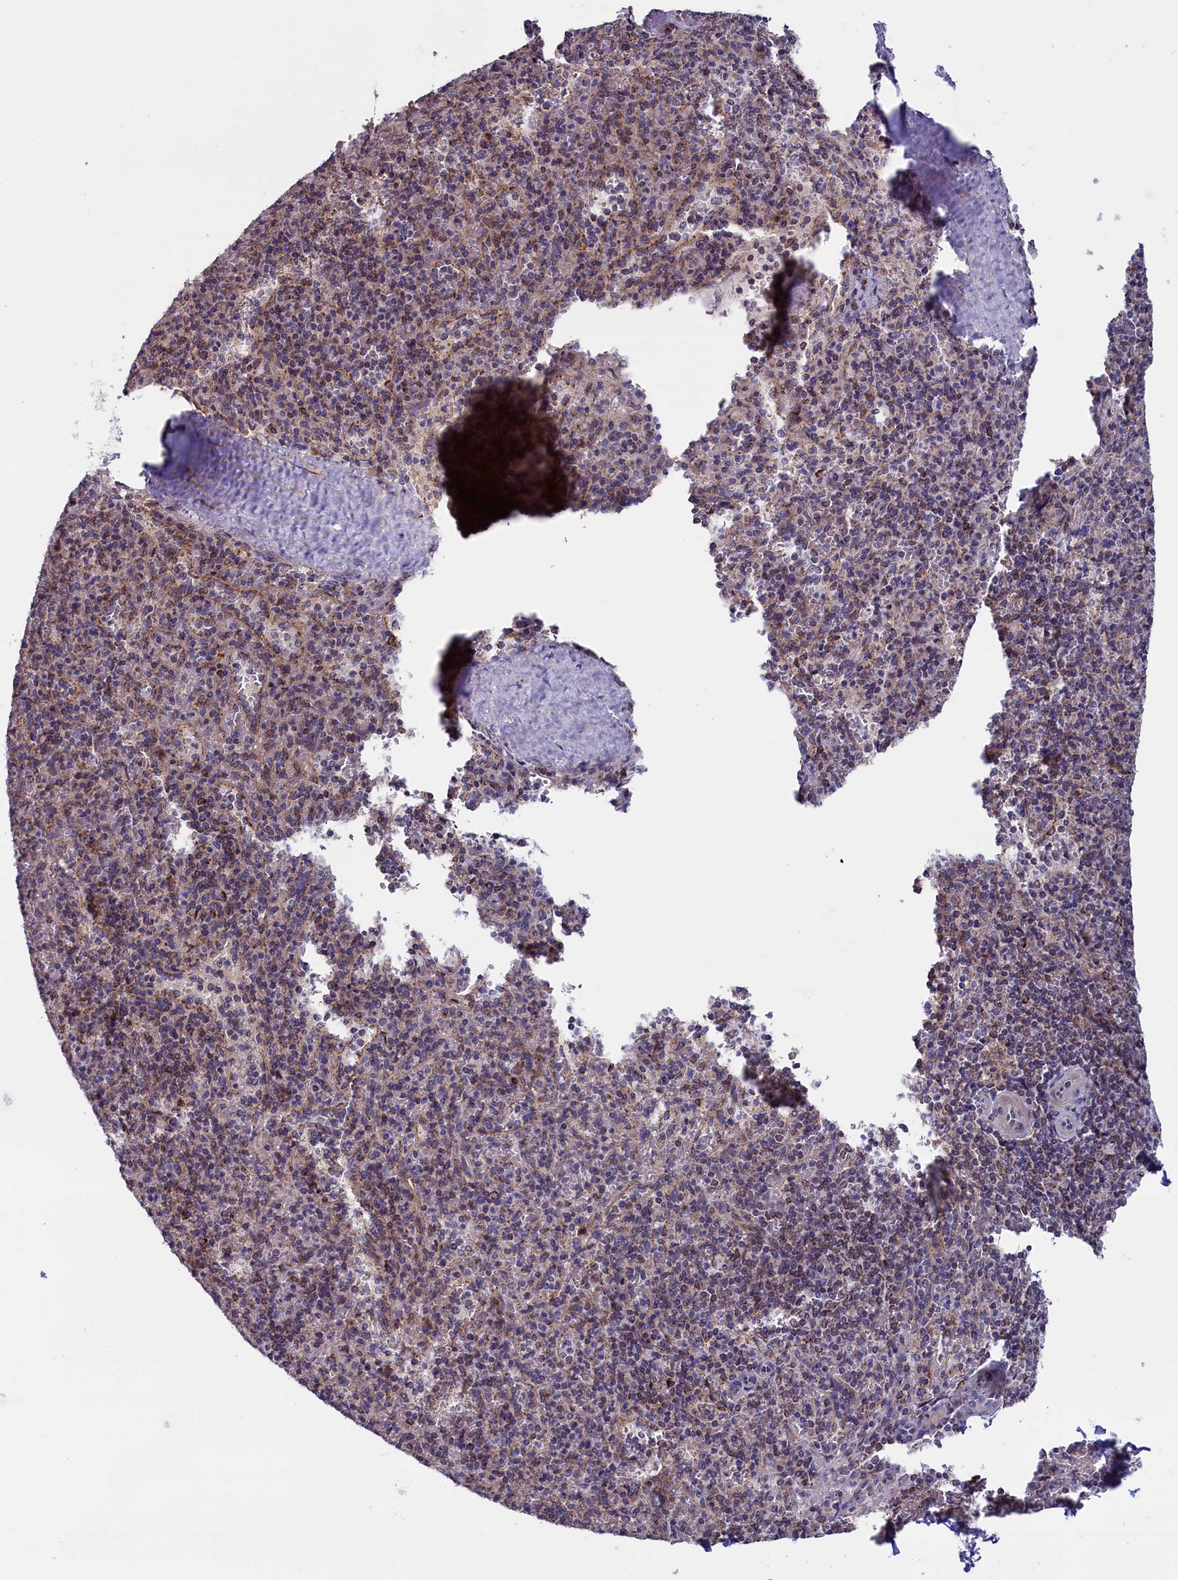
{"staining": {"intensity": "moderate", "quantity": "<25%", "location": "cytoplasmic/membranous"}, "tissue": "spleen", "cell_type": "Cells in red pulp", "image_type": "normal", "snomed": [{"axis": "morphology", "description": "Normal tissue, NOS"}, {"axis": "topography", "description": "Spleen"}], "caption": "Immunohistochemical staining of benign spleen exhibits moderate cytoplasmic/membranous protein expression in about <25% of cells in red pulp. The staining was performed using DAB (3,3'-diaminobenzidine), with brown indicating positive protein expression. Nuclei are stained blue with hematoxylin.", "gene": "TIMM44", "patient": {"sex": "male", "age": 82}}